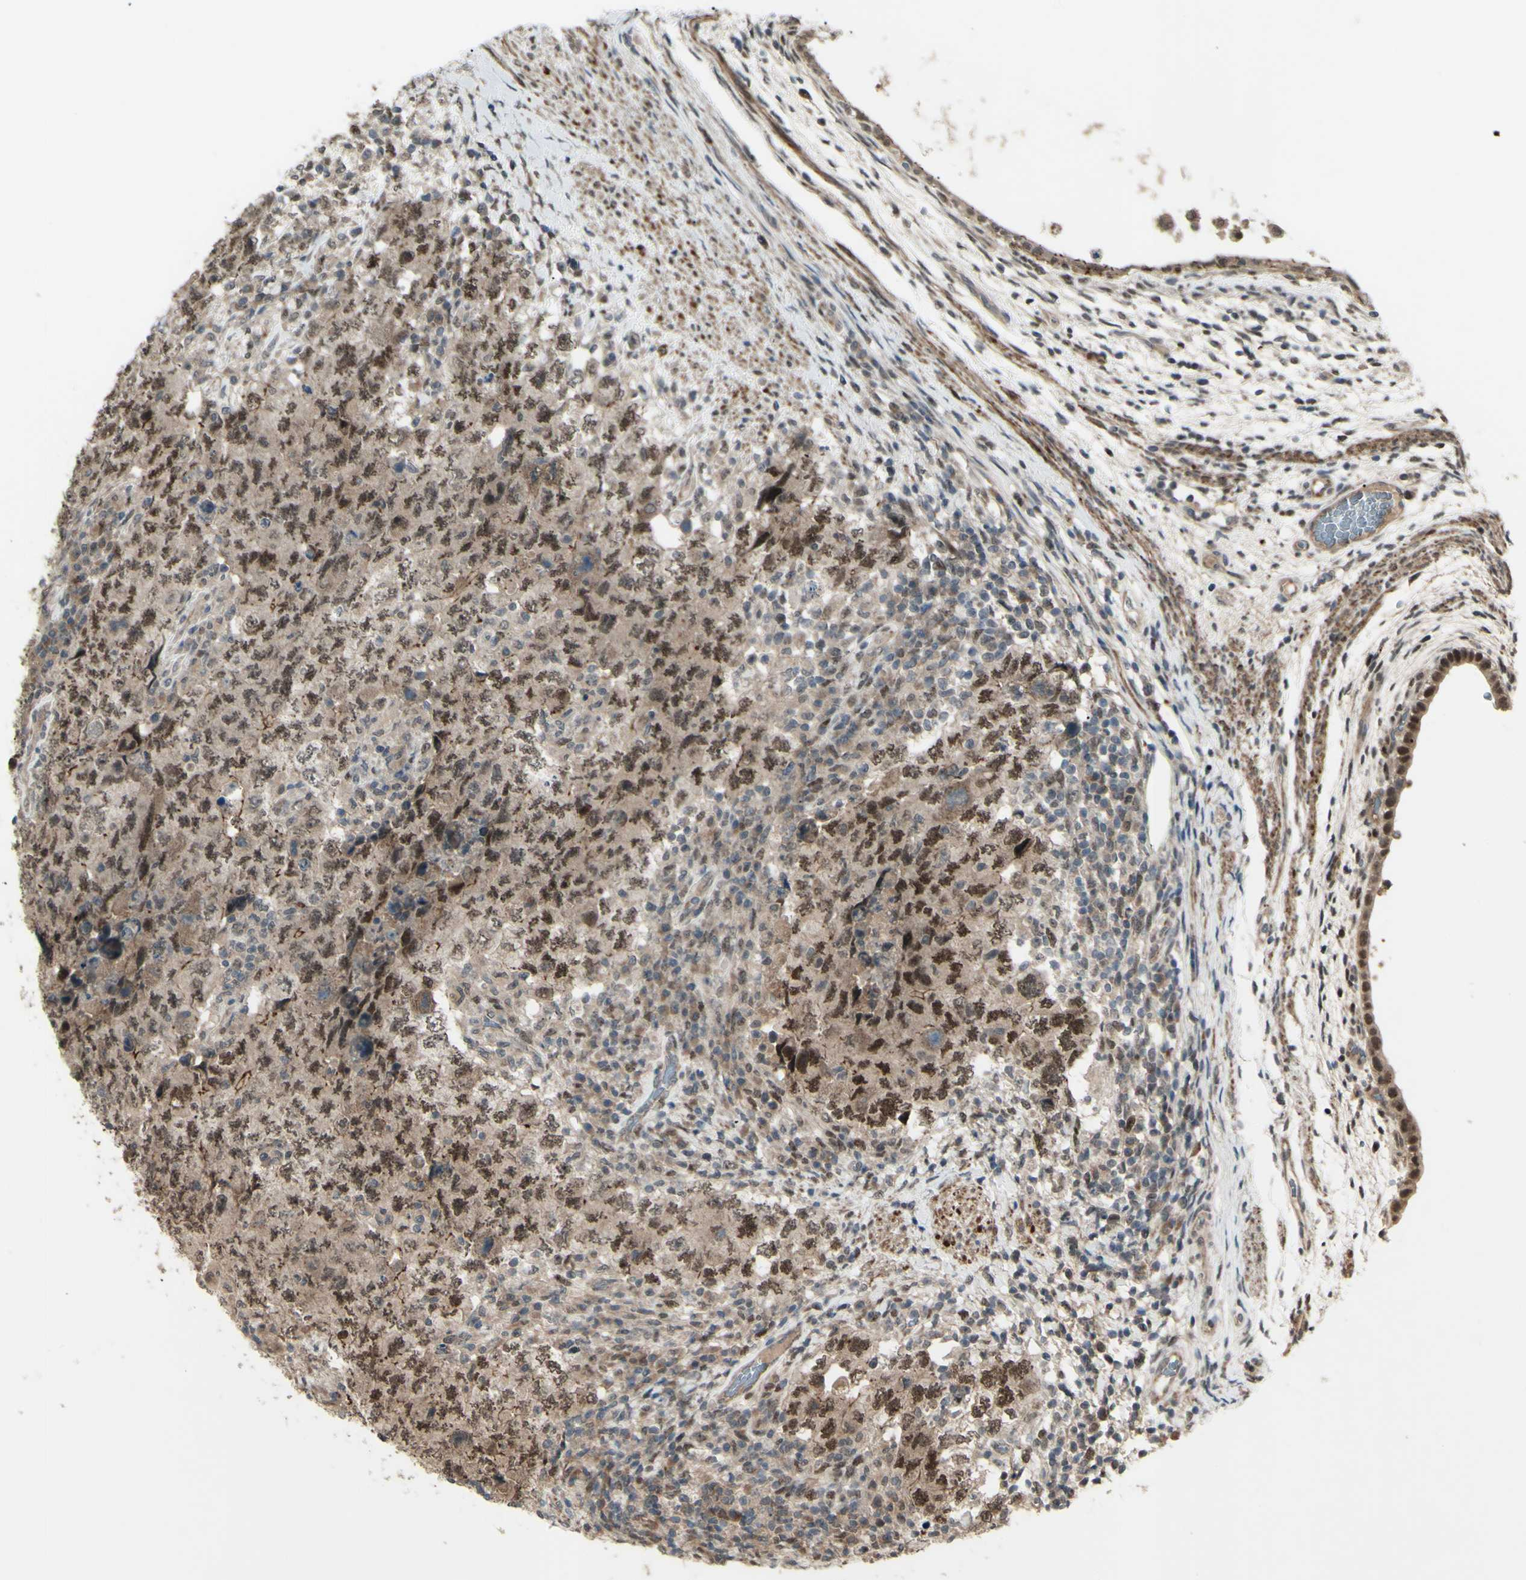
{"staining": {"intensity": "moderate", "quantity": ">75%", "location": "cytoplasmic/membranous,nuclear"}, "tissue": "testis cancer", "cell_type": "Tumor cells", "image_type": "cancer", "snomed": [{"axis": "morphology", "description": "Carcinoma, Embryonal, NOS"}, {"axis": "topography", "description": "Testis"}], "caption": "Human testis cancer stained with a brown dye shows moderate cytoplasmic/membranous and nuclear positive expression in approximately >75% of tumor cells.", "gene": "MLF2", "patient": {"sex": "male", "age": 26}}